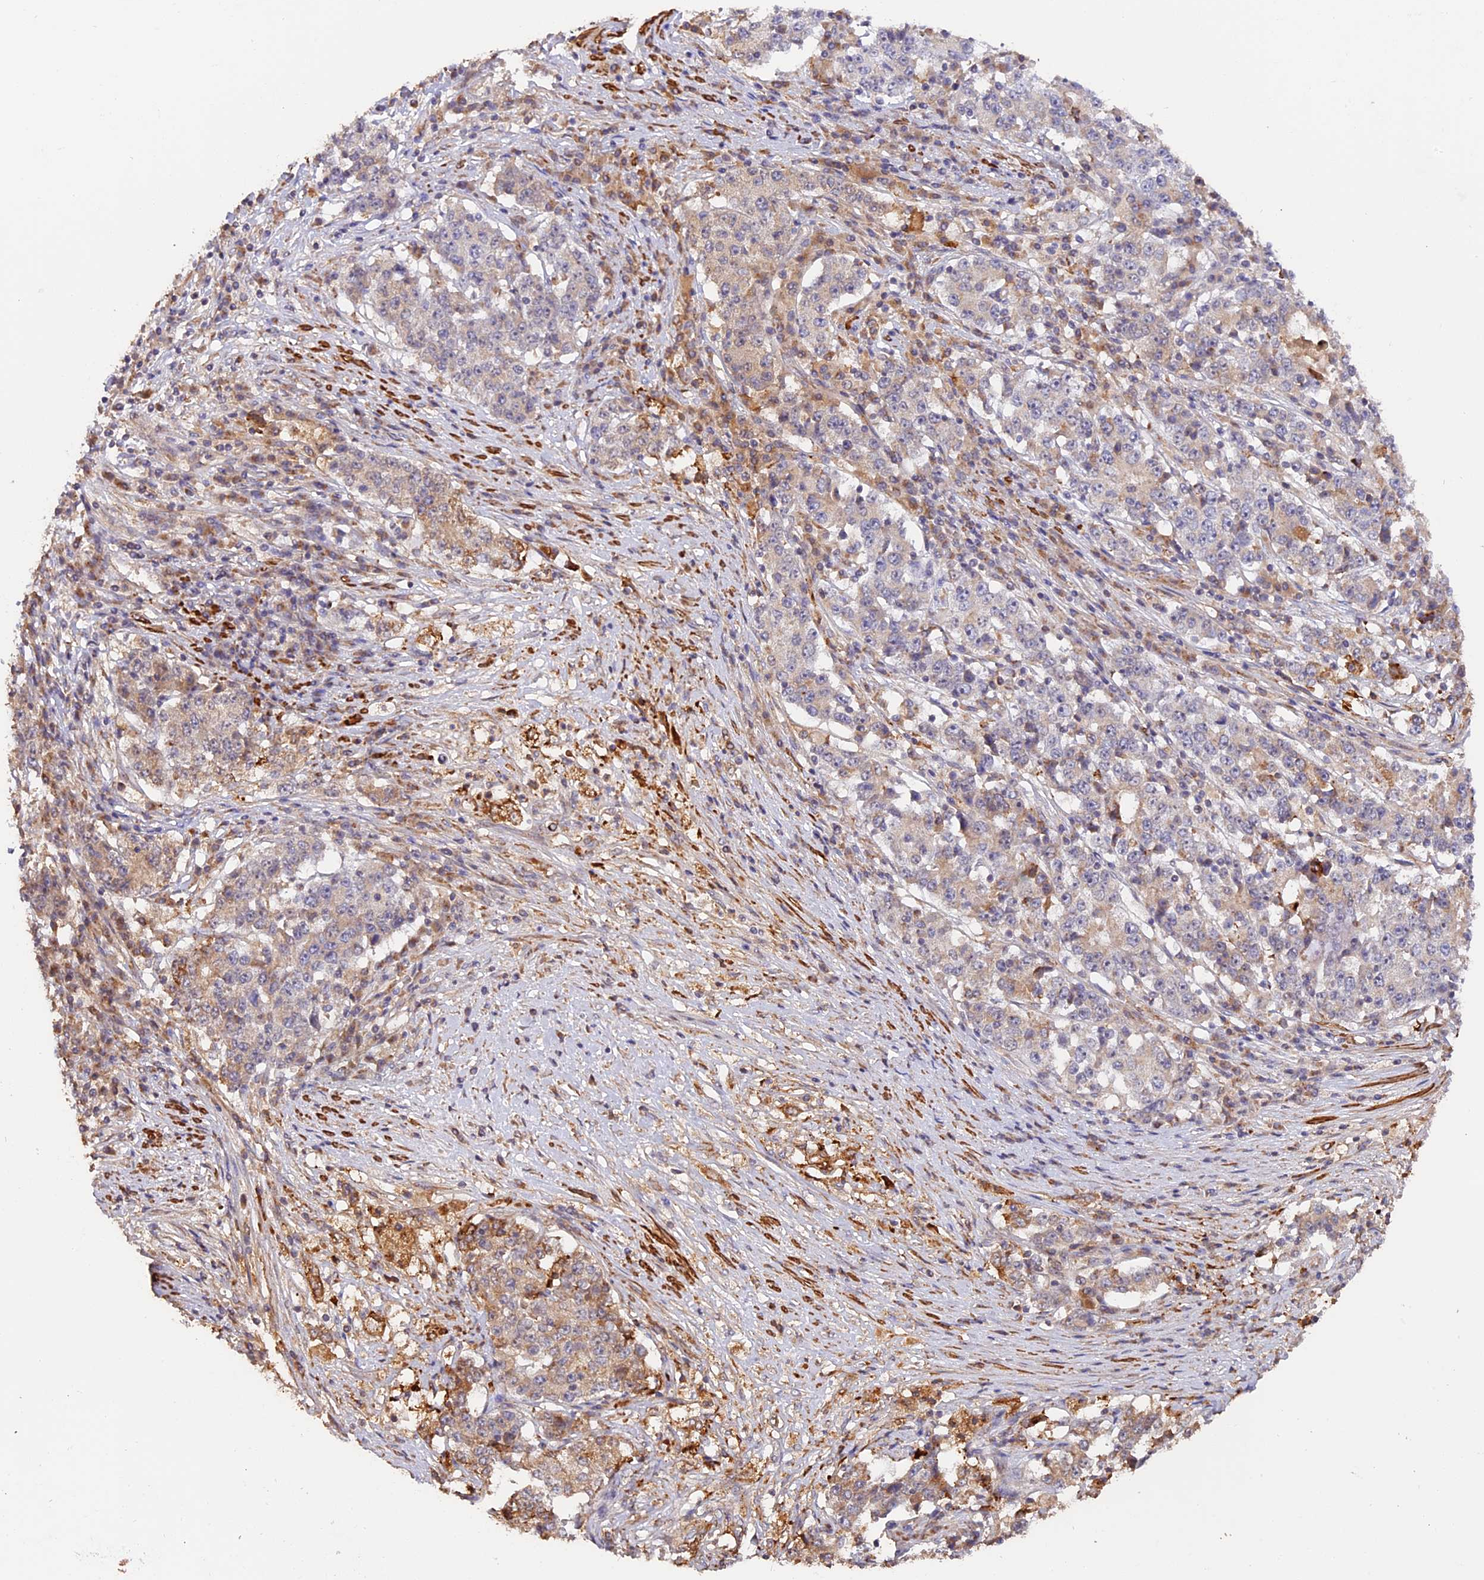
{"staining": {"intensity": "moderate", "quantity": "25%-75%", "location": "cytoplasmic/membranous"}, "tissue": "stomach cancer", "cell_type": "Tumor cells", "image_type": "cancer", "snomed": [{"axis": "morphology", "description": "Adenocarcinoma, NOS"}, {"axis": "topography", "description": "Stomach"}], "caption": "Protein staining exhibits moderate cytoplasmic/membranous staining in approximately 25%-75% of tumor cells in stomach cancer.", "gene": "TANGO6", "patient": {"sex": "male", "age": 59}}